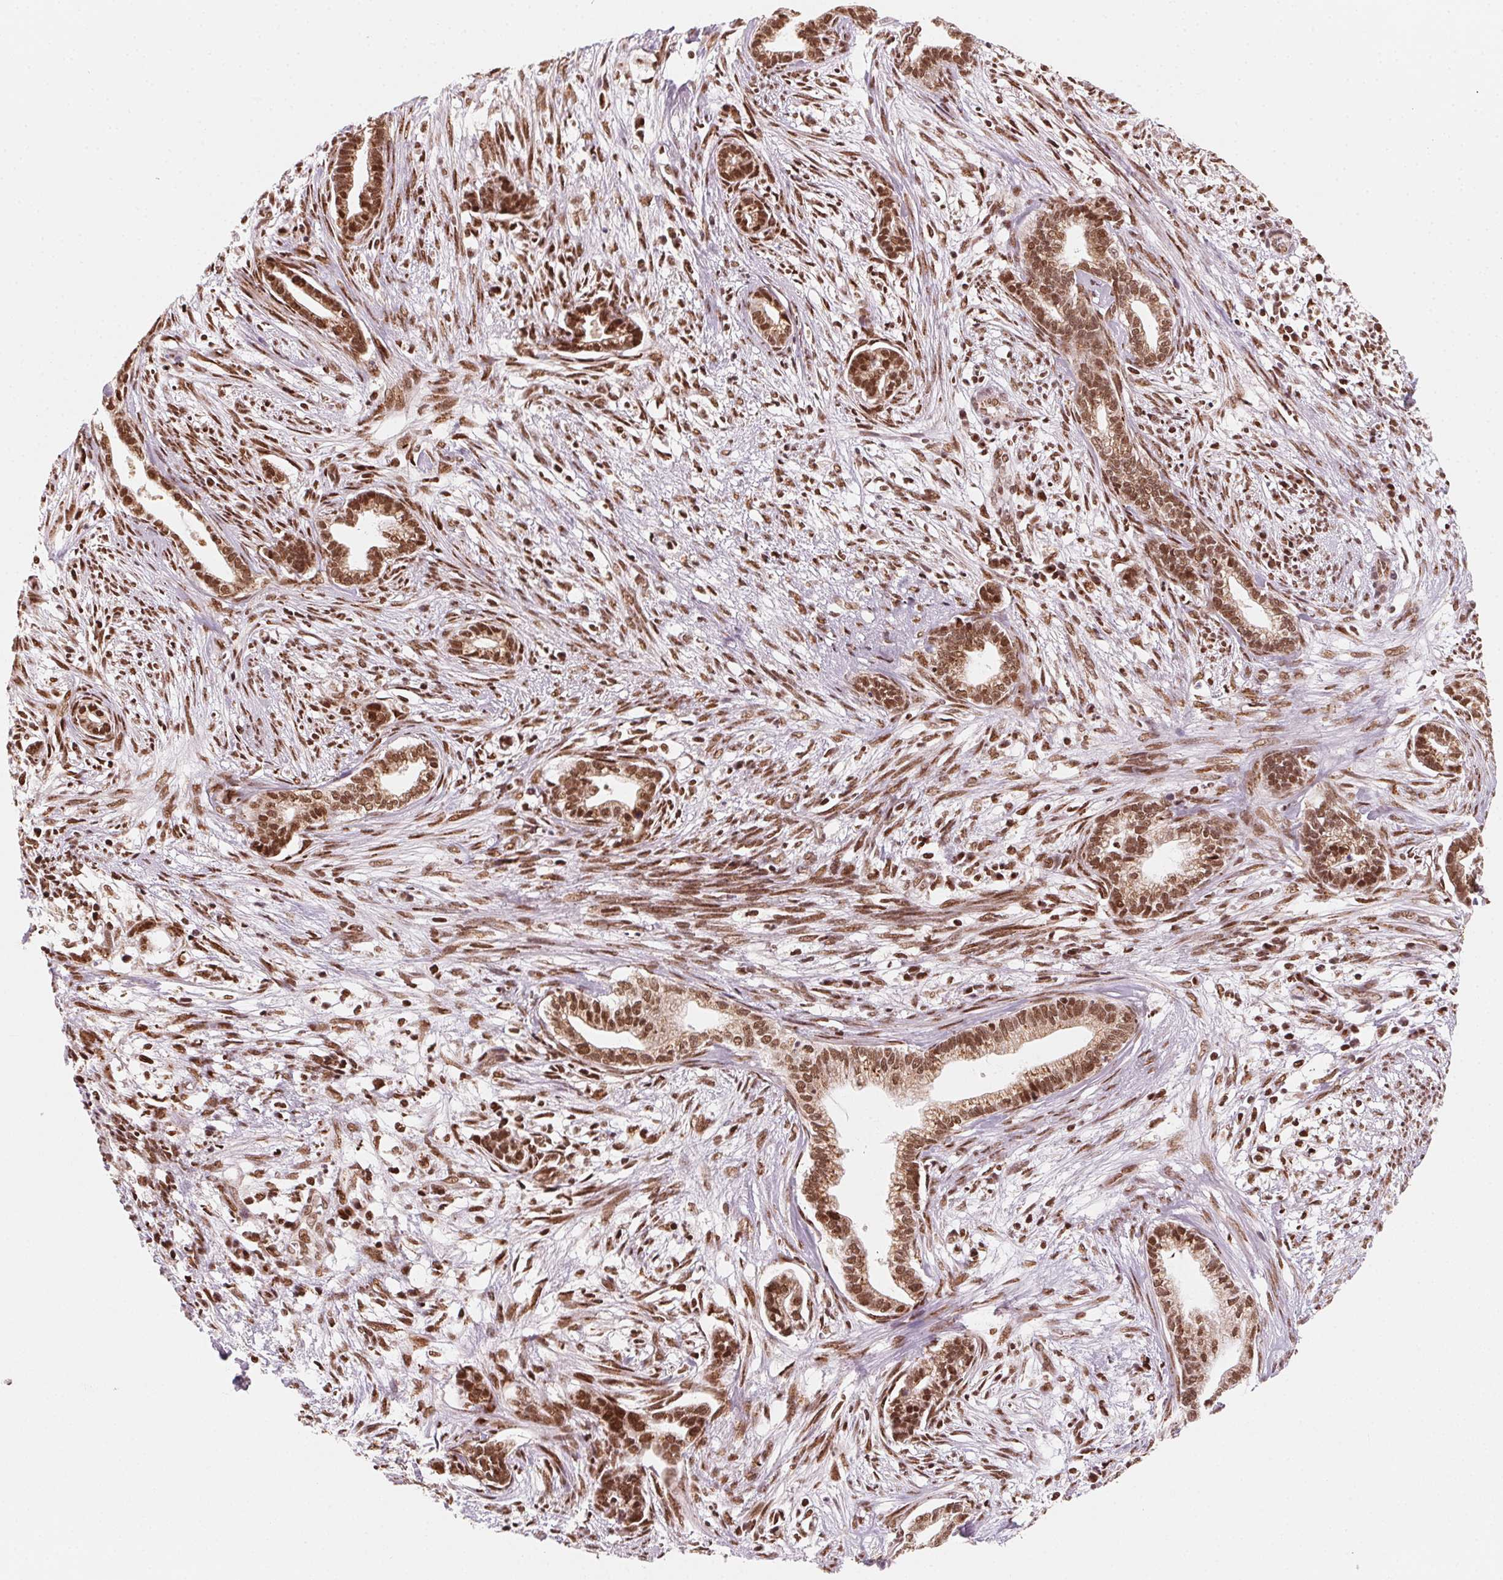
{"staining": {"intensity": "moderate", "quantity": ">75%", "location": "nuclear"}, "tissue": "cervical cancer", "cell_type": "Tumor cells", "image_type": "cancer", "snomed": [{"axis": "morphology", "description": "Adenocarcinoma, NOS"}, {"axis": "topography", "description": "Cervix"}], "caption": "A medium amount of moderate nuclear positivity is appreciated in approximately >75% of tumor cells in cervical cancer (adenocarcinoma) tissue. The protein is shown in brown color, while the nuclei are stained blue.", "gene": "TOPORS", "patient": {"sex": "female", "age": 62}}